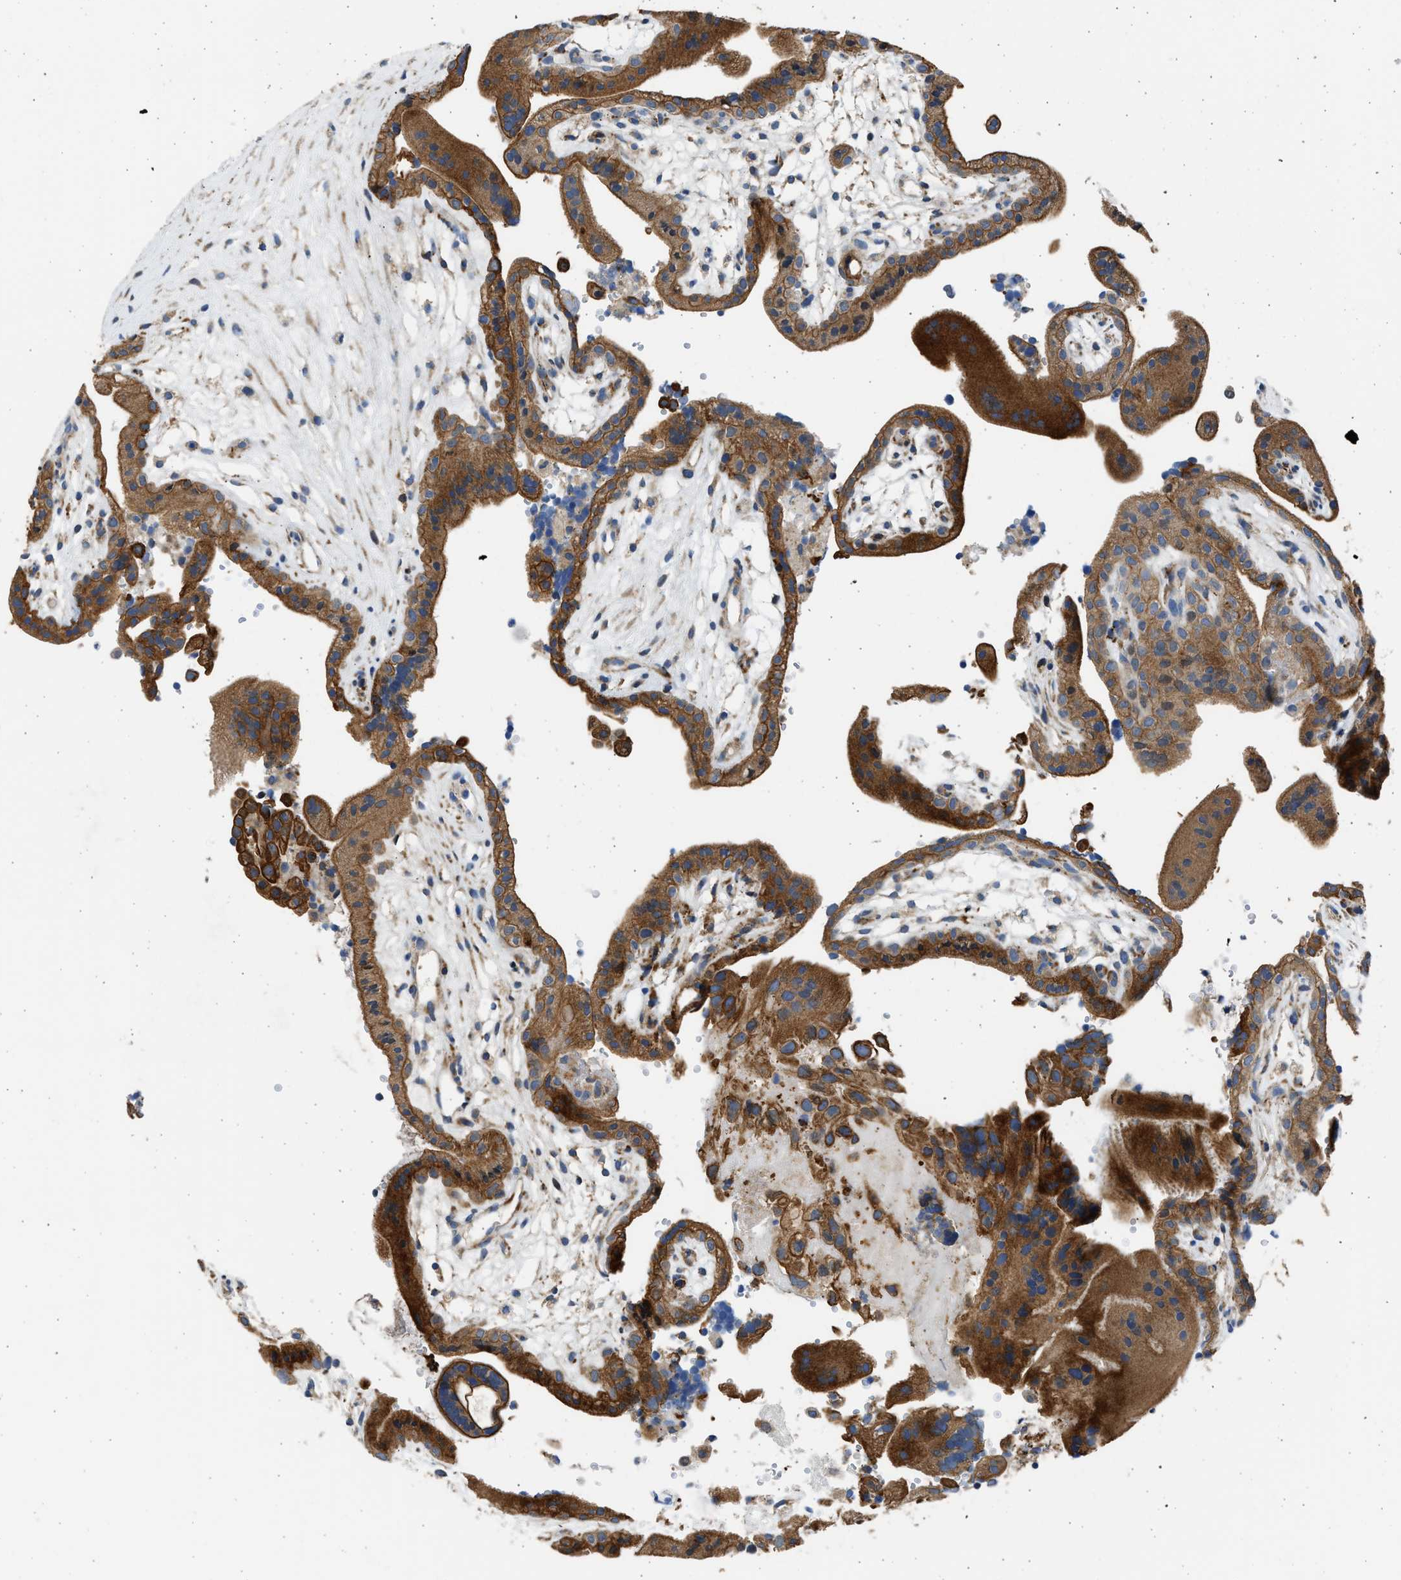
{"staining": {"intensity": "strong", "quantity": ">75%", "location": "cytoplasmic/membranous"}, "tissue": "placenta", "cell_type": "Decidual cells", "image_type": "normal", "snomed": [{"axis": "morphology", "description": "Normal tissue, NOS"}, {"axis": "topography", "description": "Placenta"}], "caption": "Placenta stained with a brown dye displays strong cytoplasmic/membranous positive expression in about >75% of decidual cells.", "gene": "PLD2", "patient": {"sex": "female", "age": 18}}